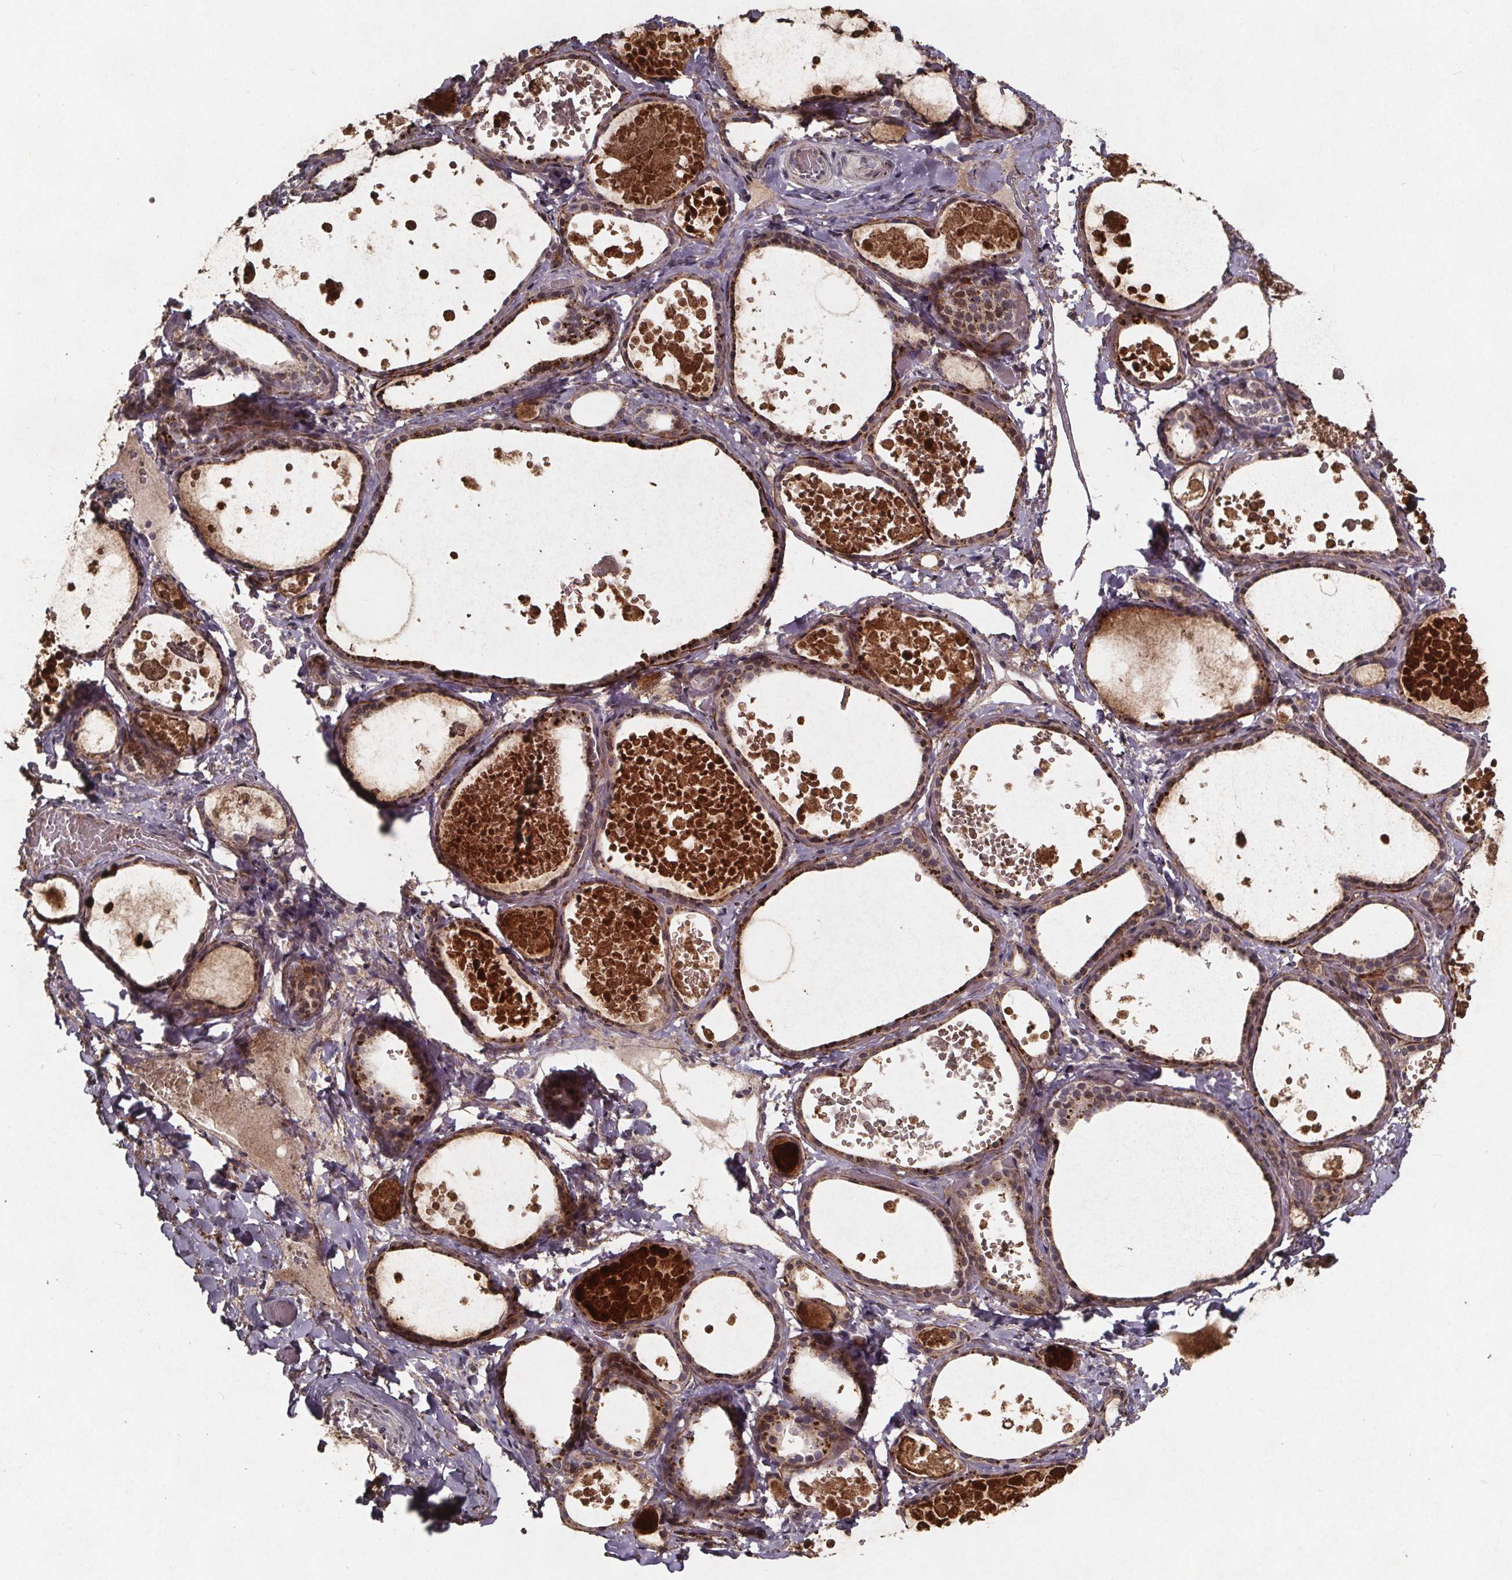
{"staining": {"intensity": "moderate", "quantity": "25%-75%", "location": "cytoplasmic/membranous,nuclear"}, "tissue": "thyroid gland", "cell_type": "Glandular cells", "image_type": "normal", "snomed": [{"axis": "morphology", "description": "Normal tissue, NOS"}, {"axis": "topography", "description": "Thyroid gland"}], "caption": "Protein staining displays moderate cytoplasmic/membranous,nuclear staining in approximately 25%-75% of glandular cells in benign thyroid gland. The protein of interest is shown in brown color, while the nuclei are stained blue.", "gene": "GPX3", "patient": {"sex": "female", "age": 56}}